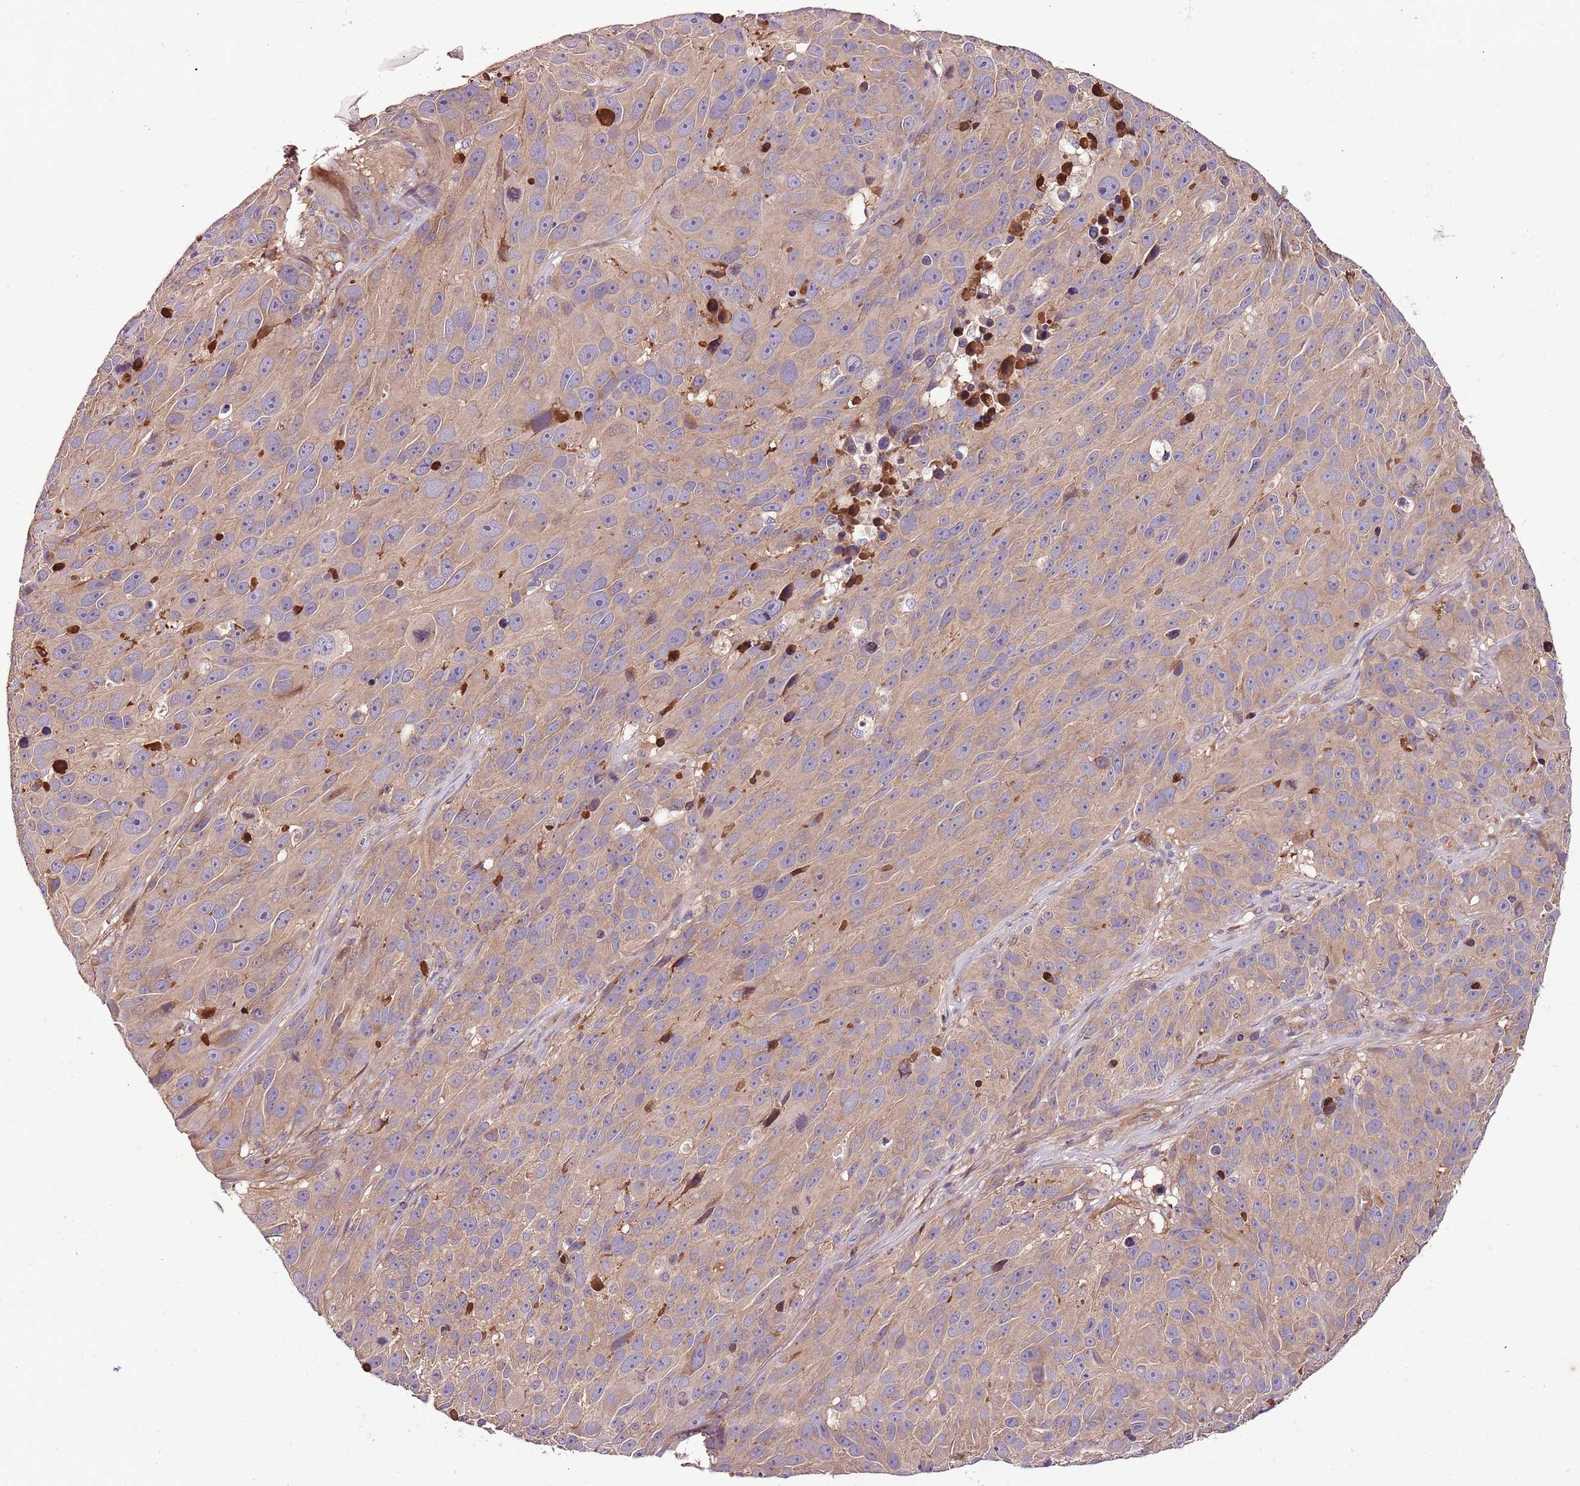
{"staining": {"intensity": "weak", "quantity": ">75%", "location": "cytoplasmic/membranous"}, "tissue": "melanoma", "cell_type": "Tumor cells", "image_type": "cancer", "snomed": [{"axis": "morphology", "description": "Malignant melanoma, NOS"}, {"axis": "topography", "description": "Skin"}], "caption": "Immunohistochemistry photomicrograph of neoplastic tissue: human melanoma stained using immunohistochemistry (IHC) displays low levels of weak protein expression localized specifically in the cytoplasmic/membranous of tumor cells, appearing as a cytoplasmic/membranous brown color.", "gene": "DENR", "patient": {"sex": "male", "age": 84}}